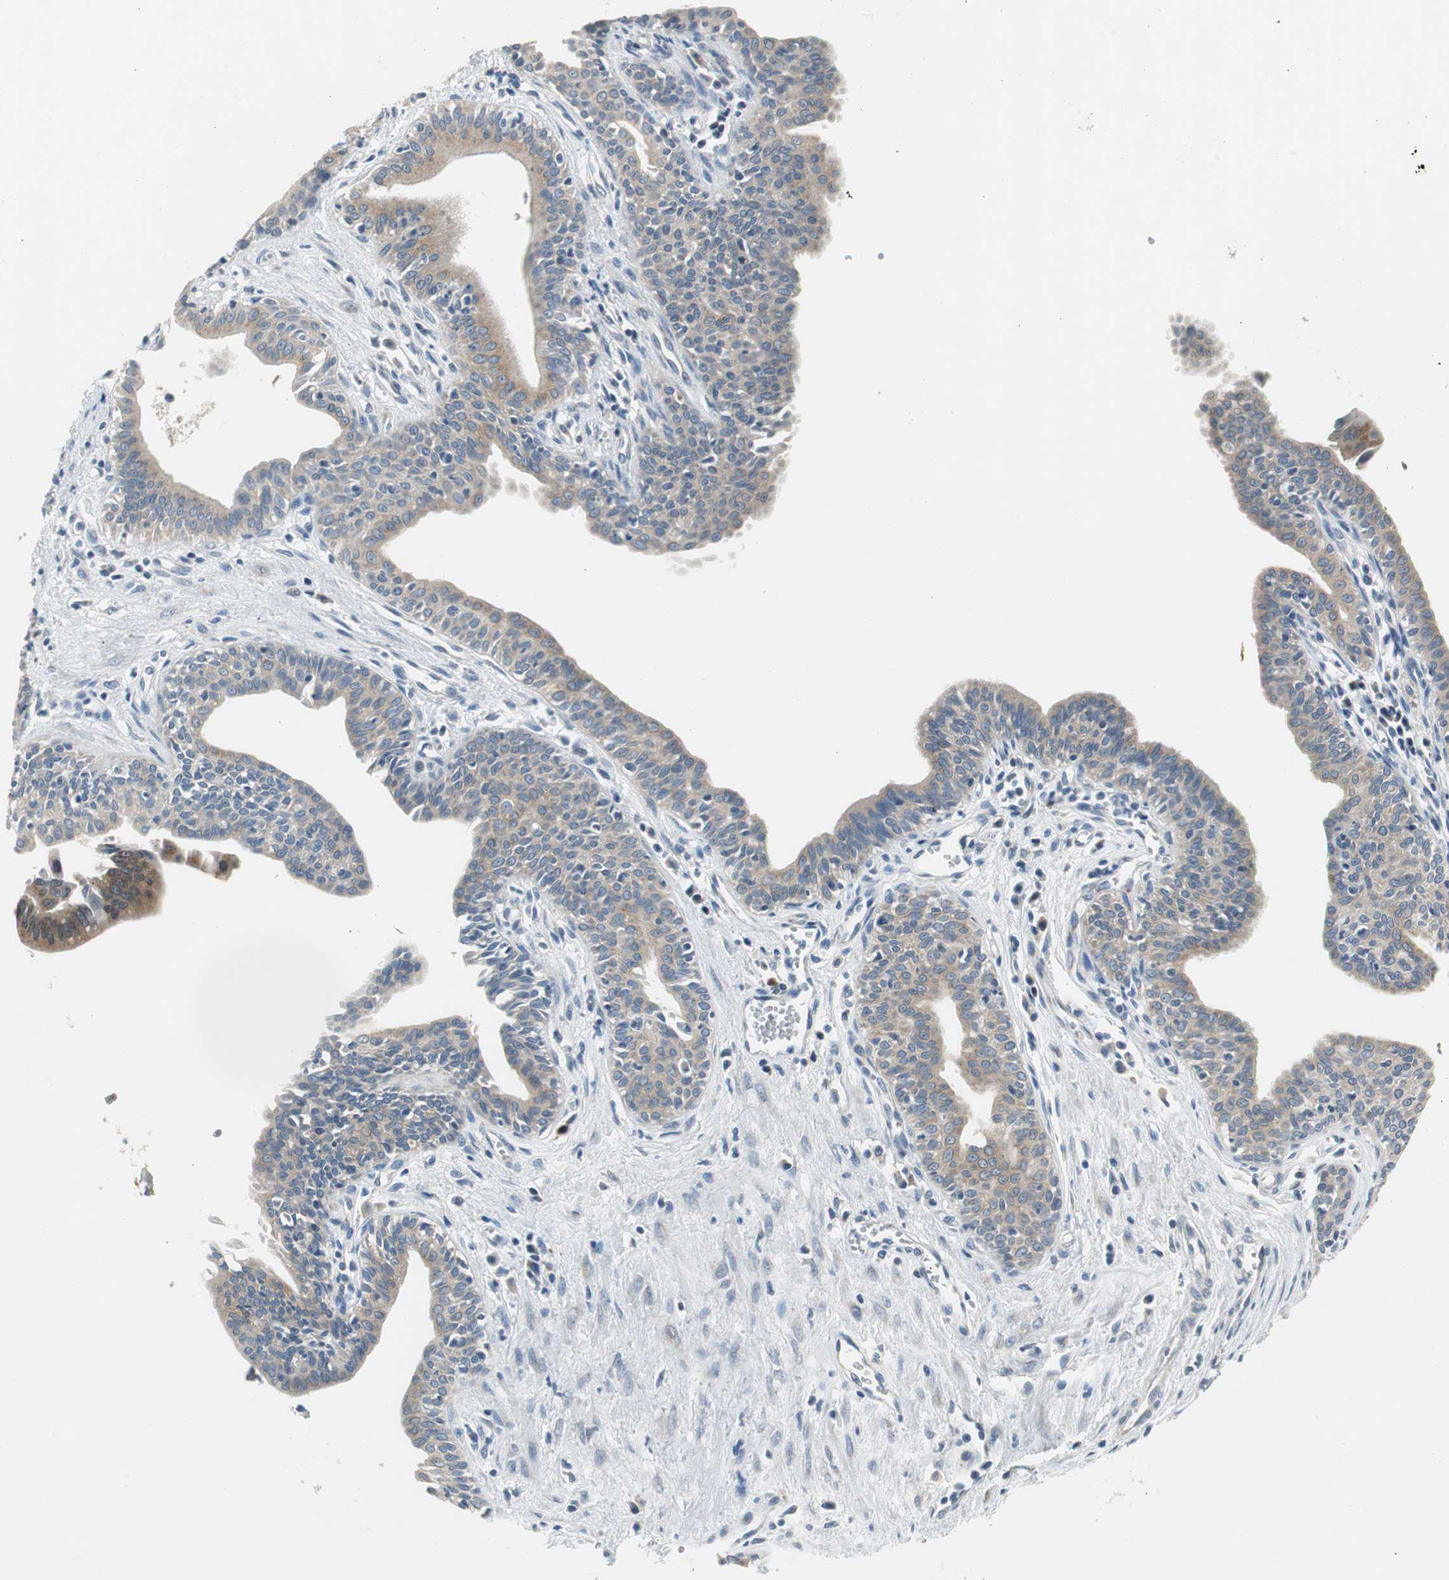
{"staining": {"intensity": "weak", "quantity": ">75%", "location": "cytoplasmic/membranous"}, "tissue": "pancreatic cancer", "cell_type": "Tumor cells", "image_type": "cancer", "snomed": [{"axis": "morphology", "description": "Normal tissue, NOS"}, {"axis": "topography", "description": "Lymph node"}], "caption": "A brown stain highlights weak cytoplasmic/membranous positivity of a protein in pancreatic cancer tumor cells. The staining was performed using DAB (3,3'-diaminobenzidine), with brown indicating positive protein expression. Nuclei are stained blue with hematoxylin.", "gene": "PLAA", "patient": {"sex": "male", "age": 50}}